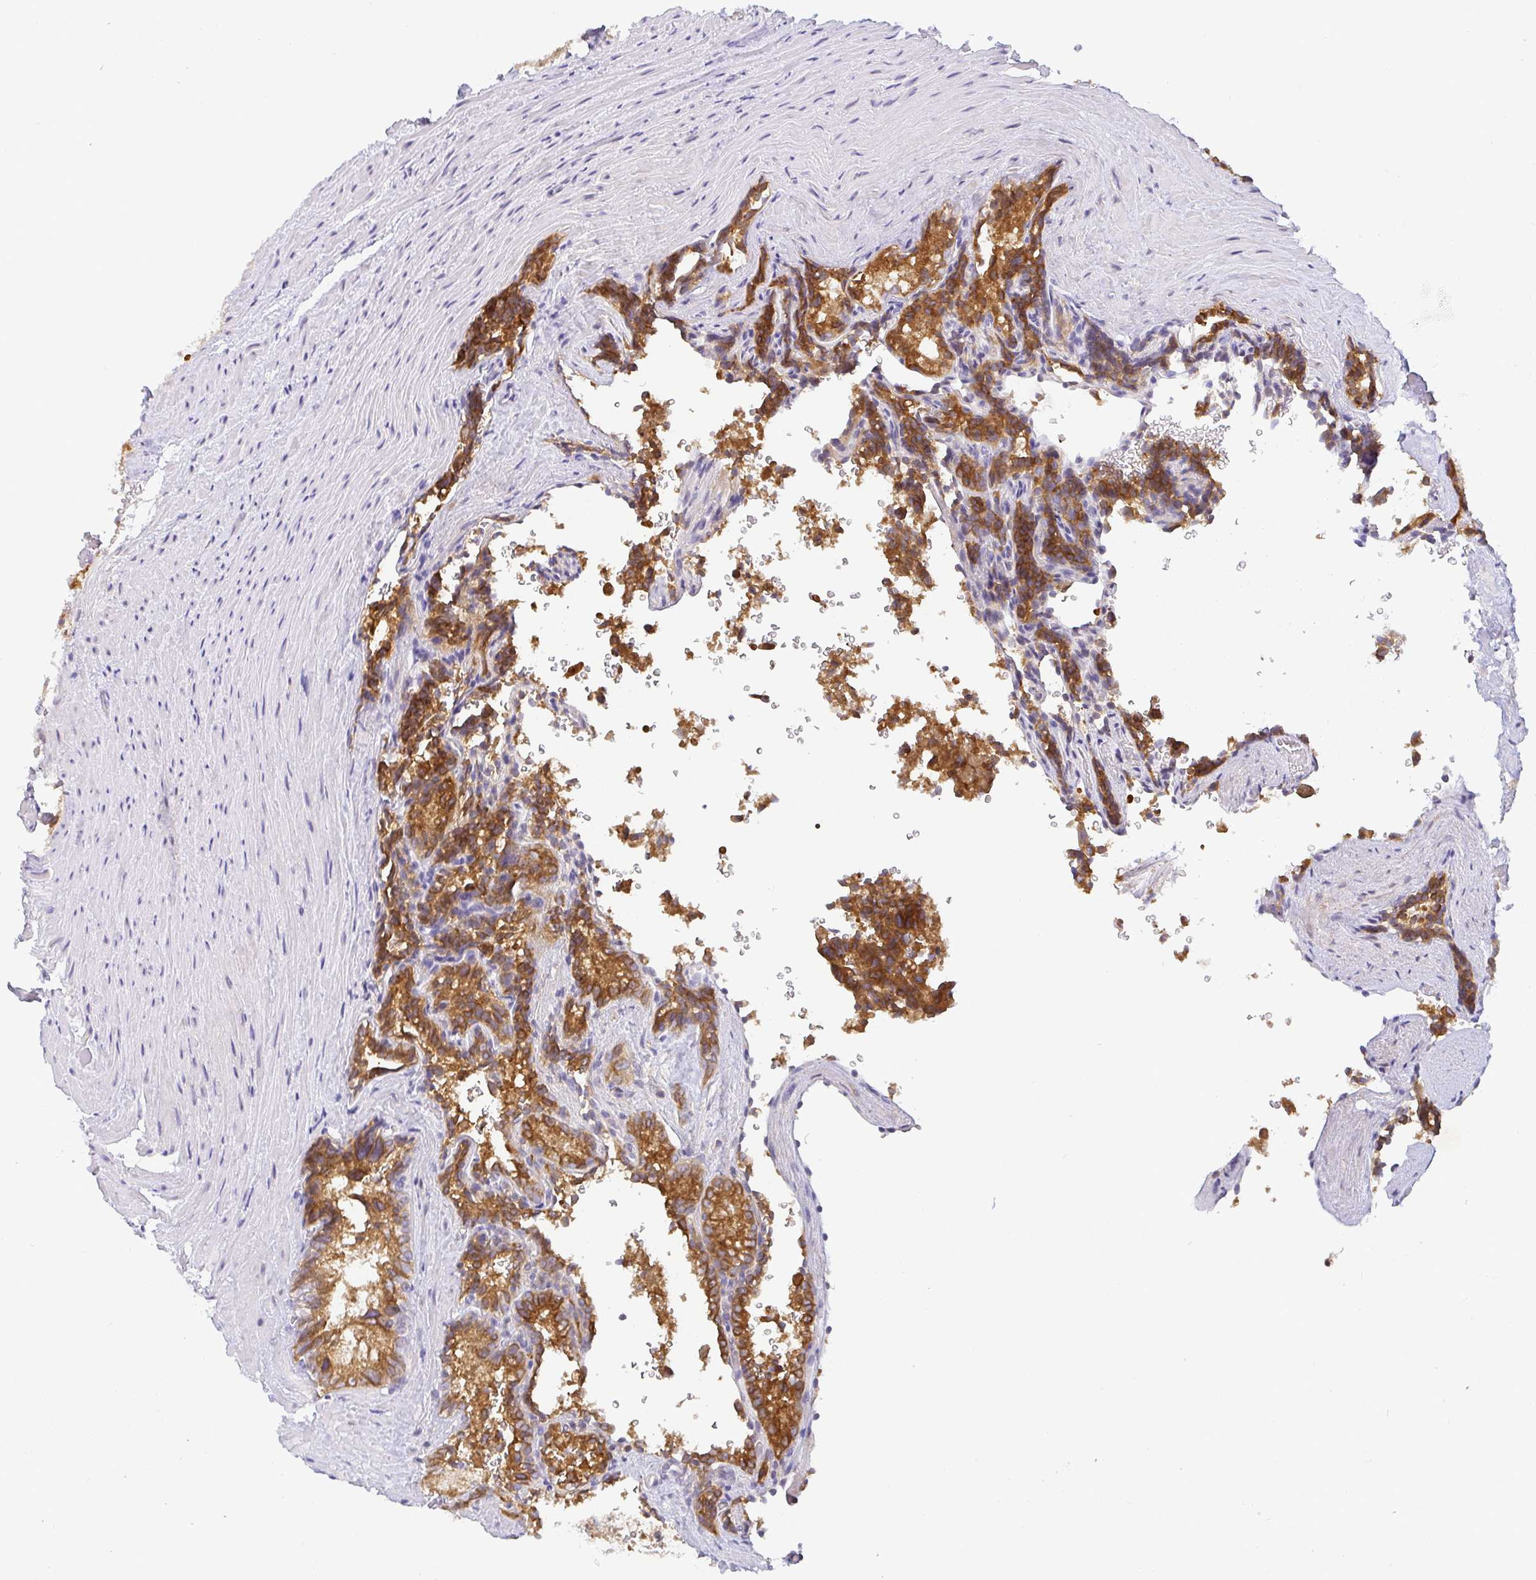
{"staining": {"intensity": "strong", "quantity": ">75%", "location": "cytoplasmic/membranous"}, "tissue": "seminal vesicle", "cell_type": "Glandular cells", "image_type": "normal", "snomed": [{"axis": "morphology", "description": "Normal tissue, NOS"}, {"axis": "topography", "description": "Seminal veicle"}], "caption": "A brown stain labels strong cytoplasmic/membranous positivity of a protein in glandular cells of benign seminal vesicle.", "gene": "DERL2", "patient": {"sex": "male", "age": 47}}